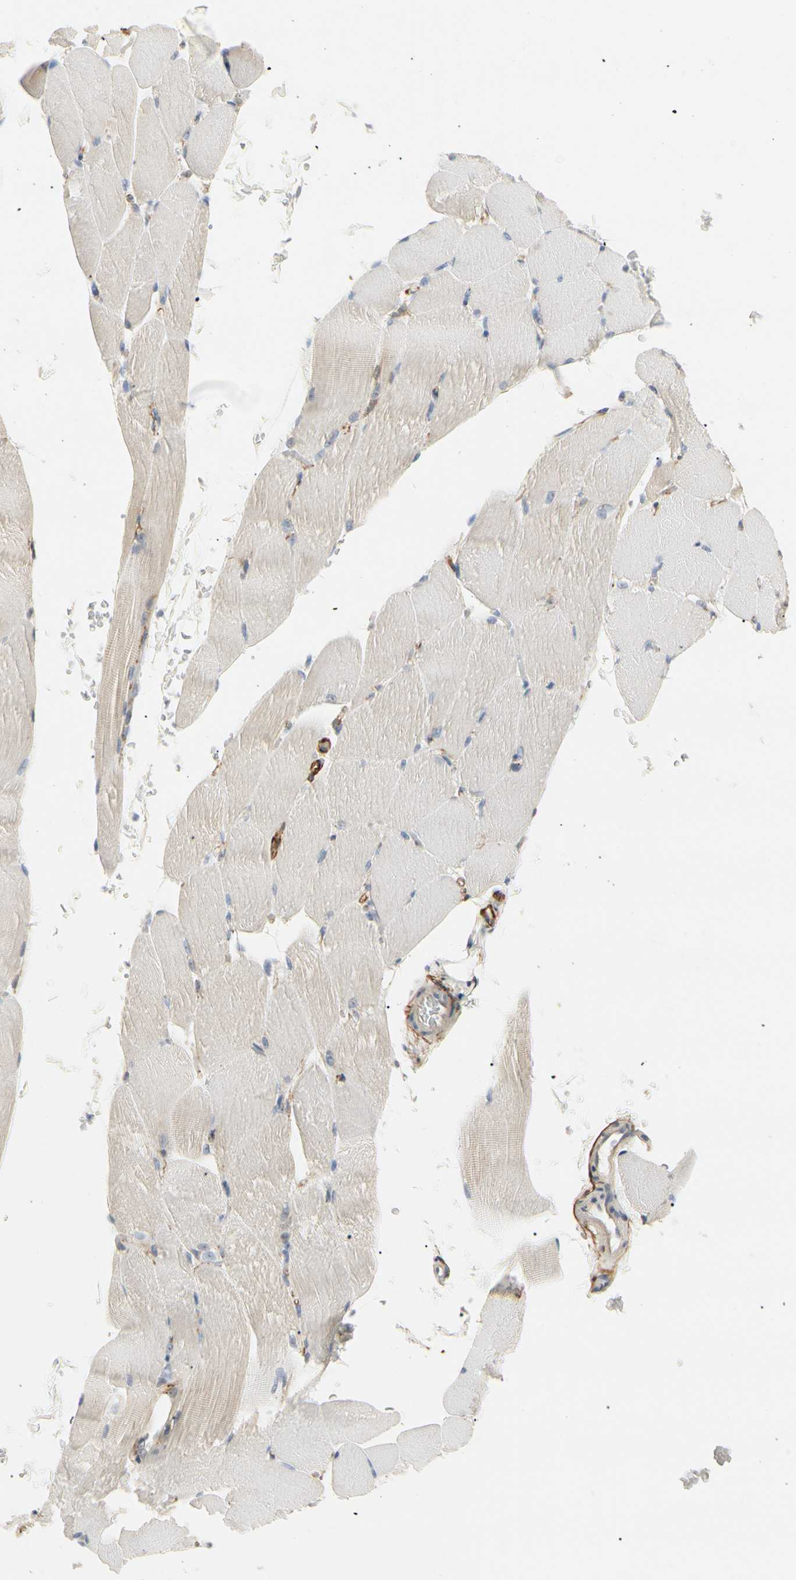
{"staining": {"intensity": "negative", "quantity": "none", "location": "none"}, "tissue": "skeletal muscle", "cell_type": "Myocytes", "image_type": "normal", "snomed": [{"axis": "morphology", "description": "Normal tissue, NOS"}, {"axis": "topography", "description": "Skeletal muscle"}, {"axis": "topography", "description": "Parathyroid gland"}], "caption": "Protein analysis of normal skeletal muscle exhibits no significant positivity in myocytes. (Brightfield microscopy of DAB immunohistochemistry at high magnification).", "gene": "GGT5", "patient": {"sex": "female", "age": 37}}